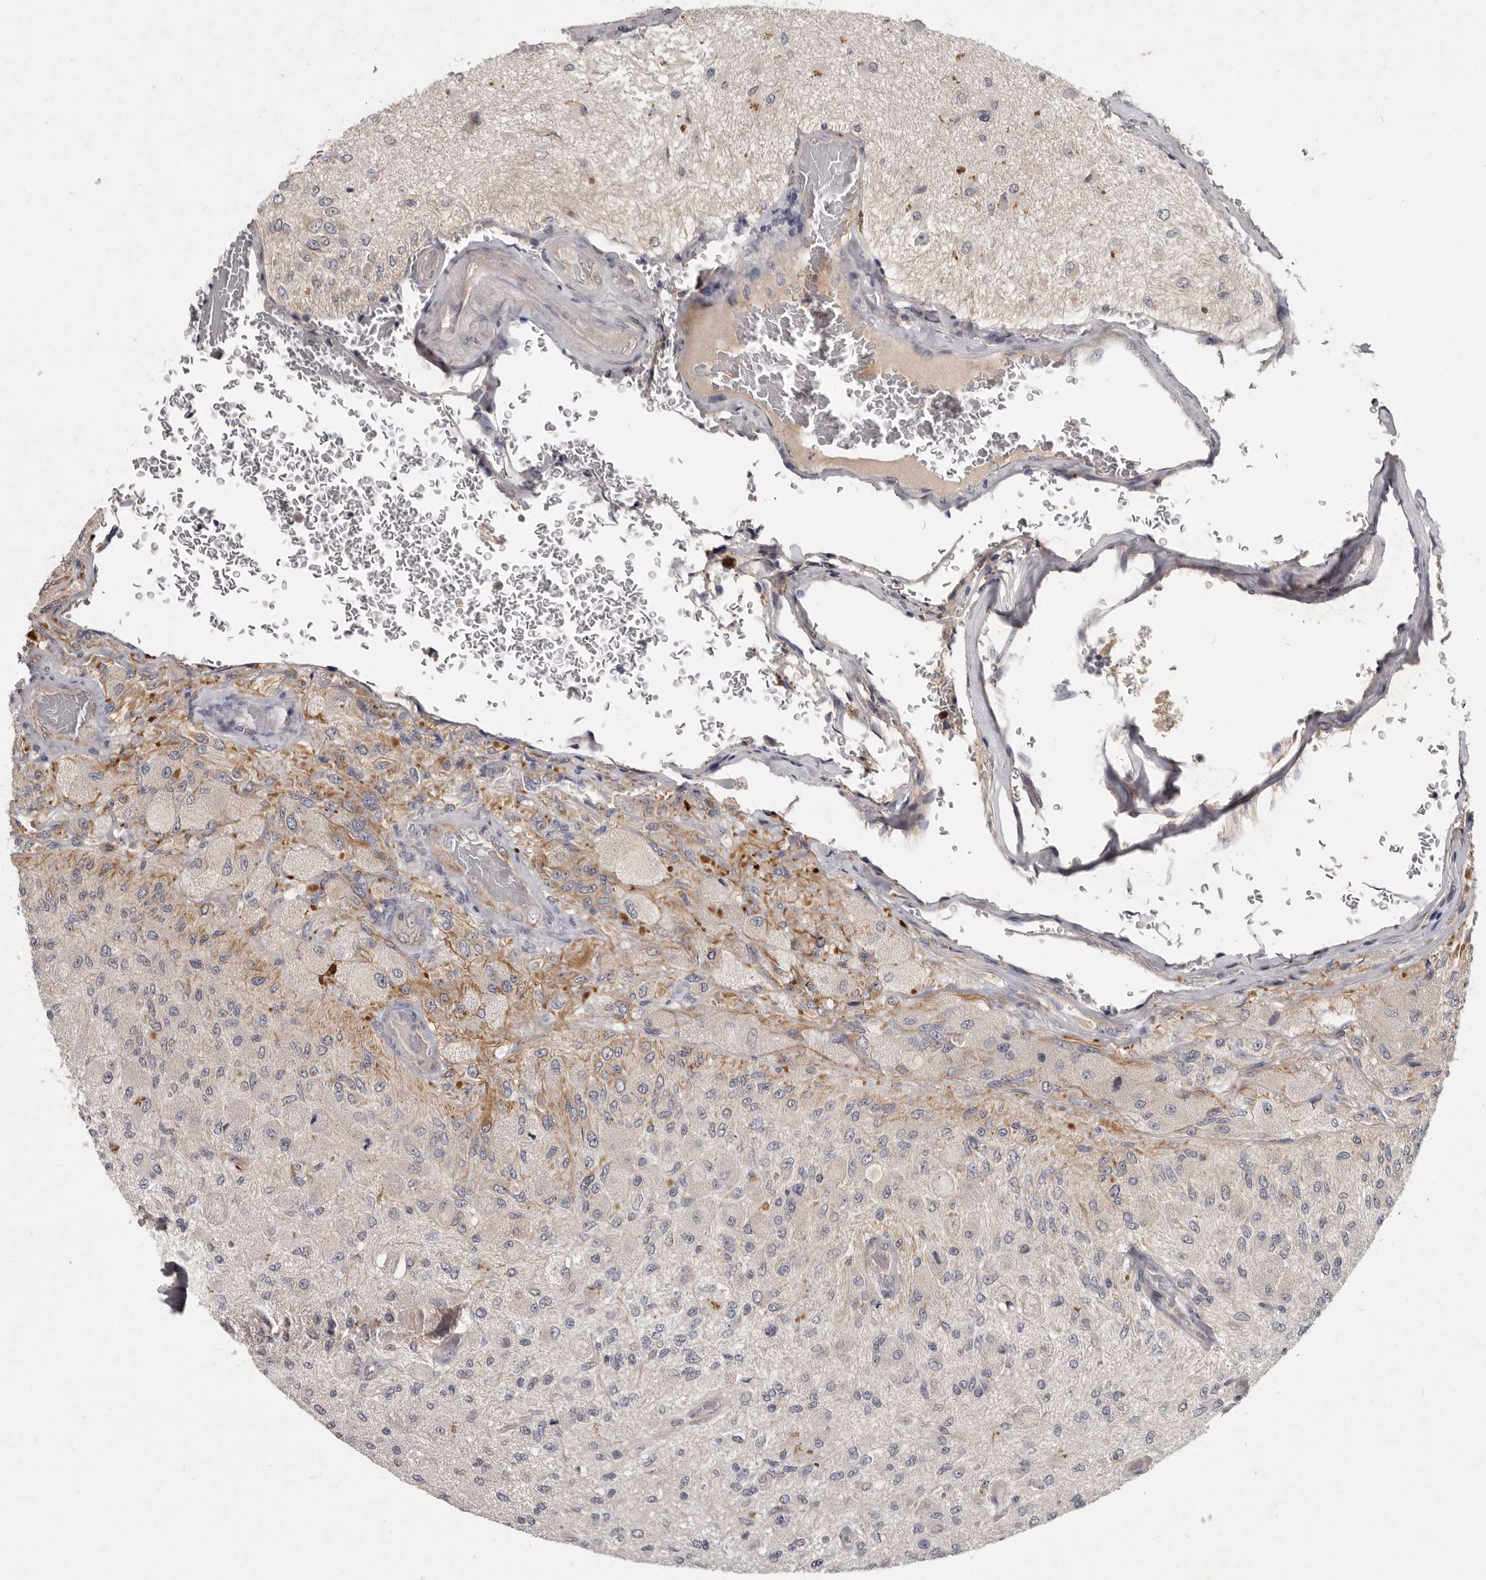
{"staining": {"intensity": "negative", "quantity": "none", "location": "none"}, "tissue": "glioma", "cell_type": "Tumor cells", "image_type": "cancer", "snomed": [{"axis": "morphology", "description": "Normal tissue, NOS"}, {"axis": "morphology", "description": "Glioma, malignant, High grade"}, {"axis": "topography", "description": "Cerebral cortex"}], "caption": "IHC micrograph of malignant glioma (high-grade) stained for a protein (brown), which shows no staining in tumor cells. (Brightfield microscopy of DAB immunohistochemistry (IHC) at high magnification).", "gene": "SLC22A1", "patient": {"sex": "male", "age": 77}}